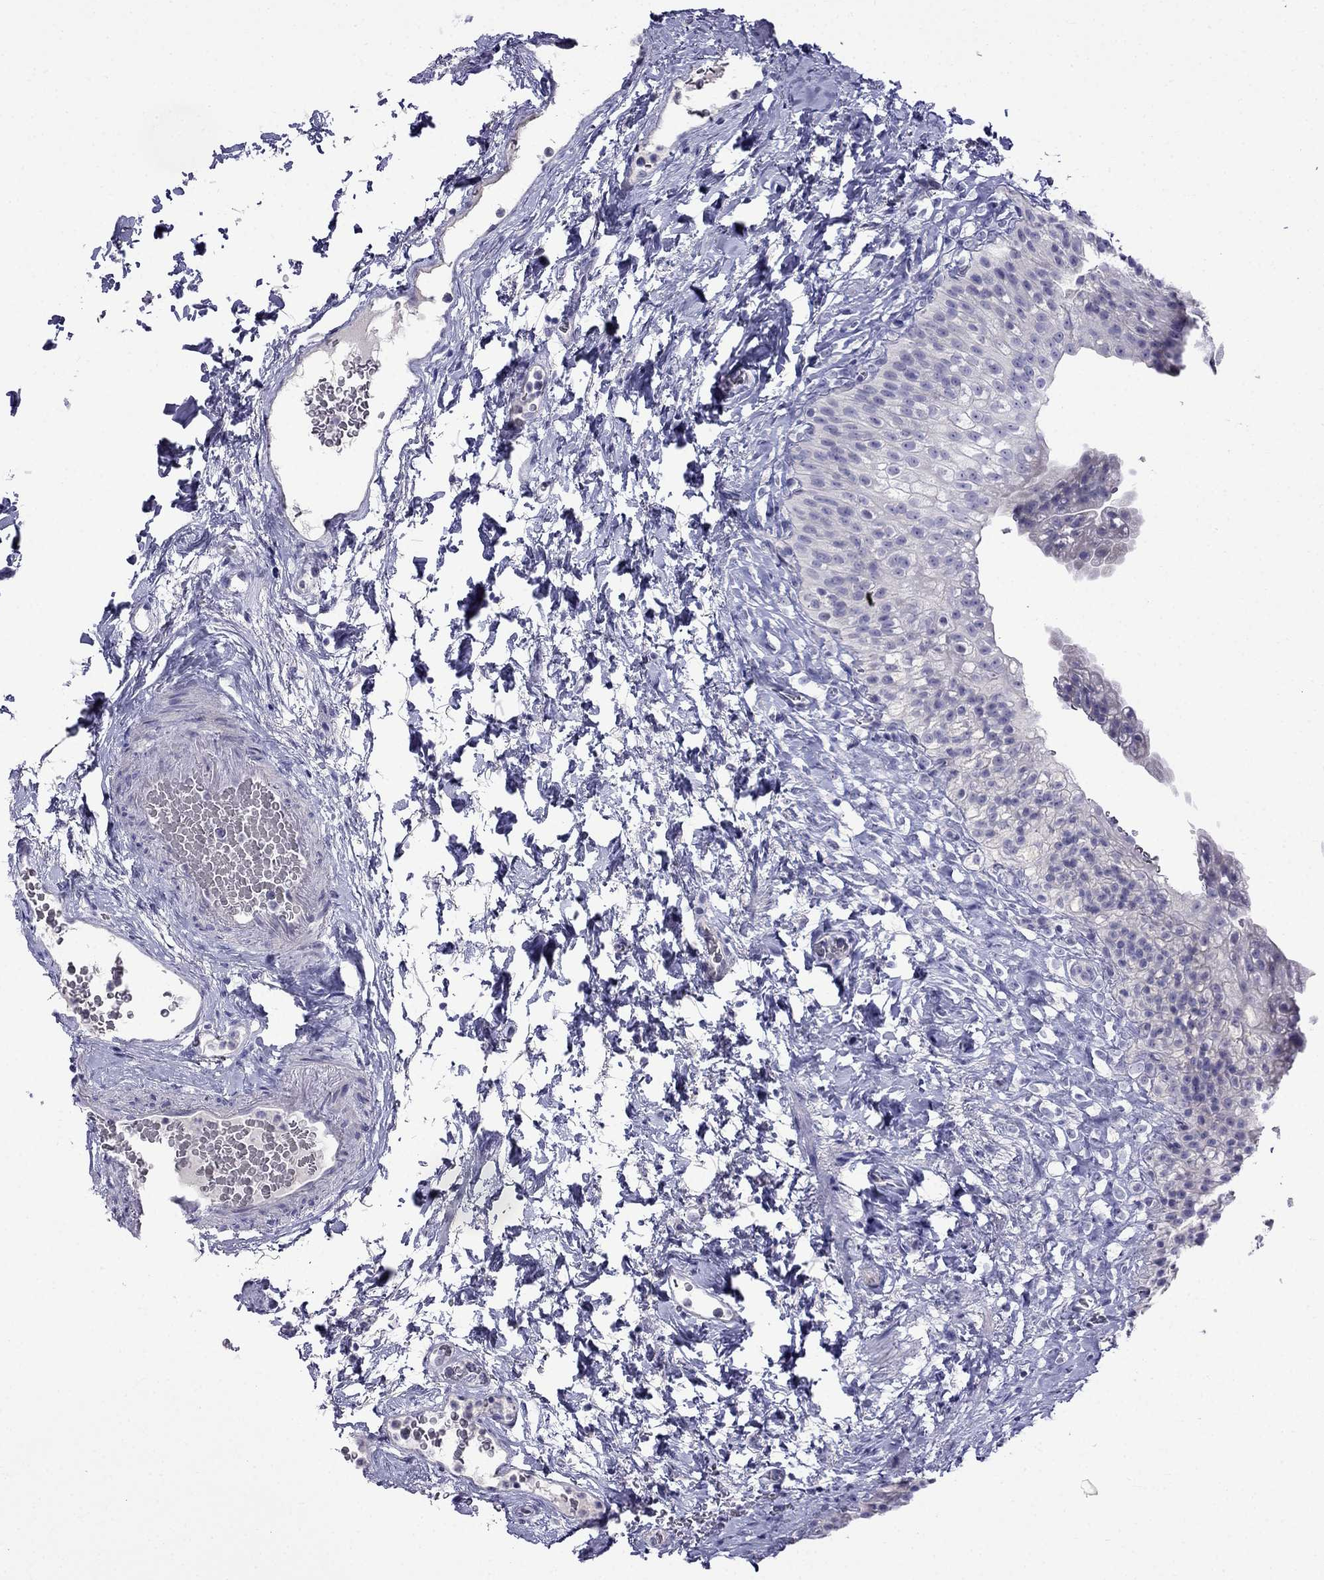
{"staining": {"intensity": "negative", "quantity": "none", "location": "none"}, "tissue": "urinary bladder", "cell_type": "Urothelial cells", "image_type": "normal", "snomed": [{"axis": "morphology", "description": "Normal tissue, NOS"}, {"axis": "topography", "description": "Urinary bladder"}], "caption": "Immunohistochemistry image of normal urinary bladder: urinary bladder stained with DAB (3,3'-diaminobenzidine) exhibits no significant protein positivity in urothelial cells. (Stains: DAB (3,3'-diaminobenzidine) immunohistochemistry with hematoxylin counter stain, Microscopy: brightfield microscopy at high magnification).", "gene": "PATE1", "patient": {"sex": "male", "age": 76}}